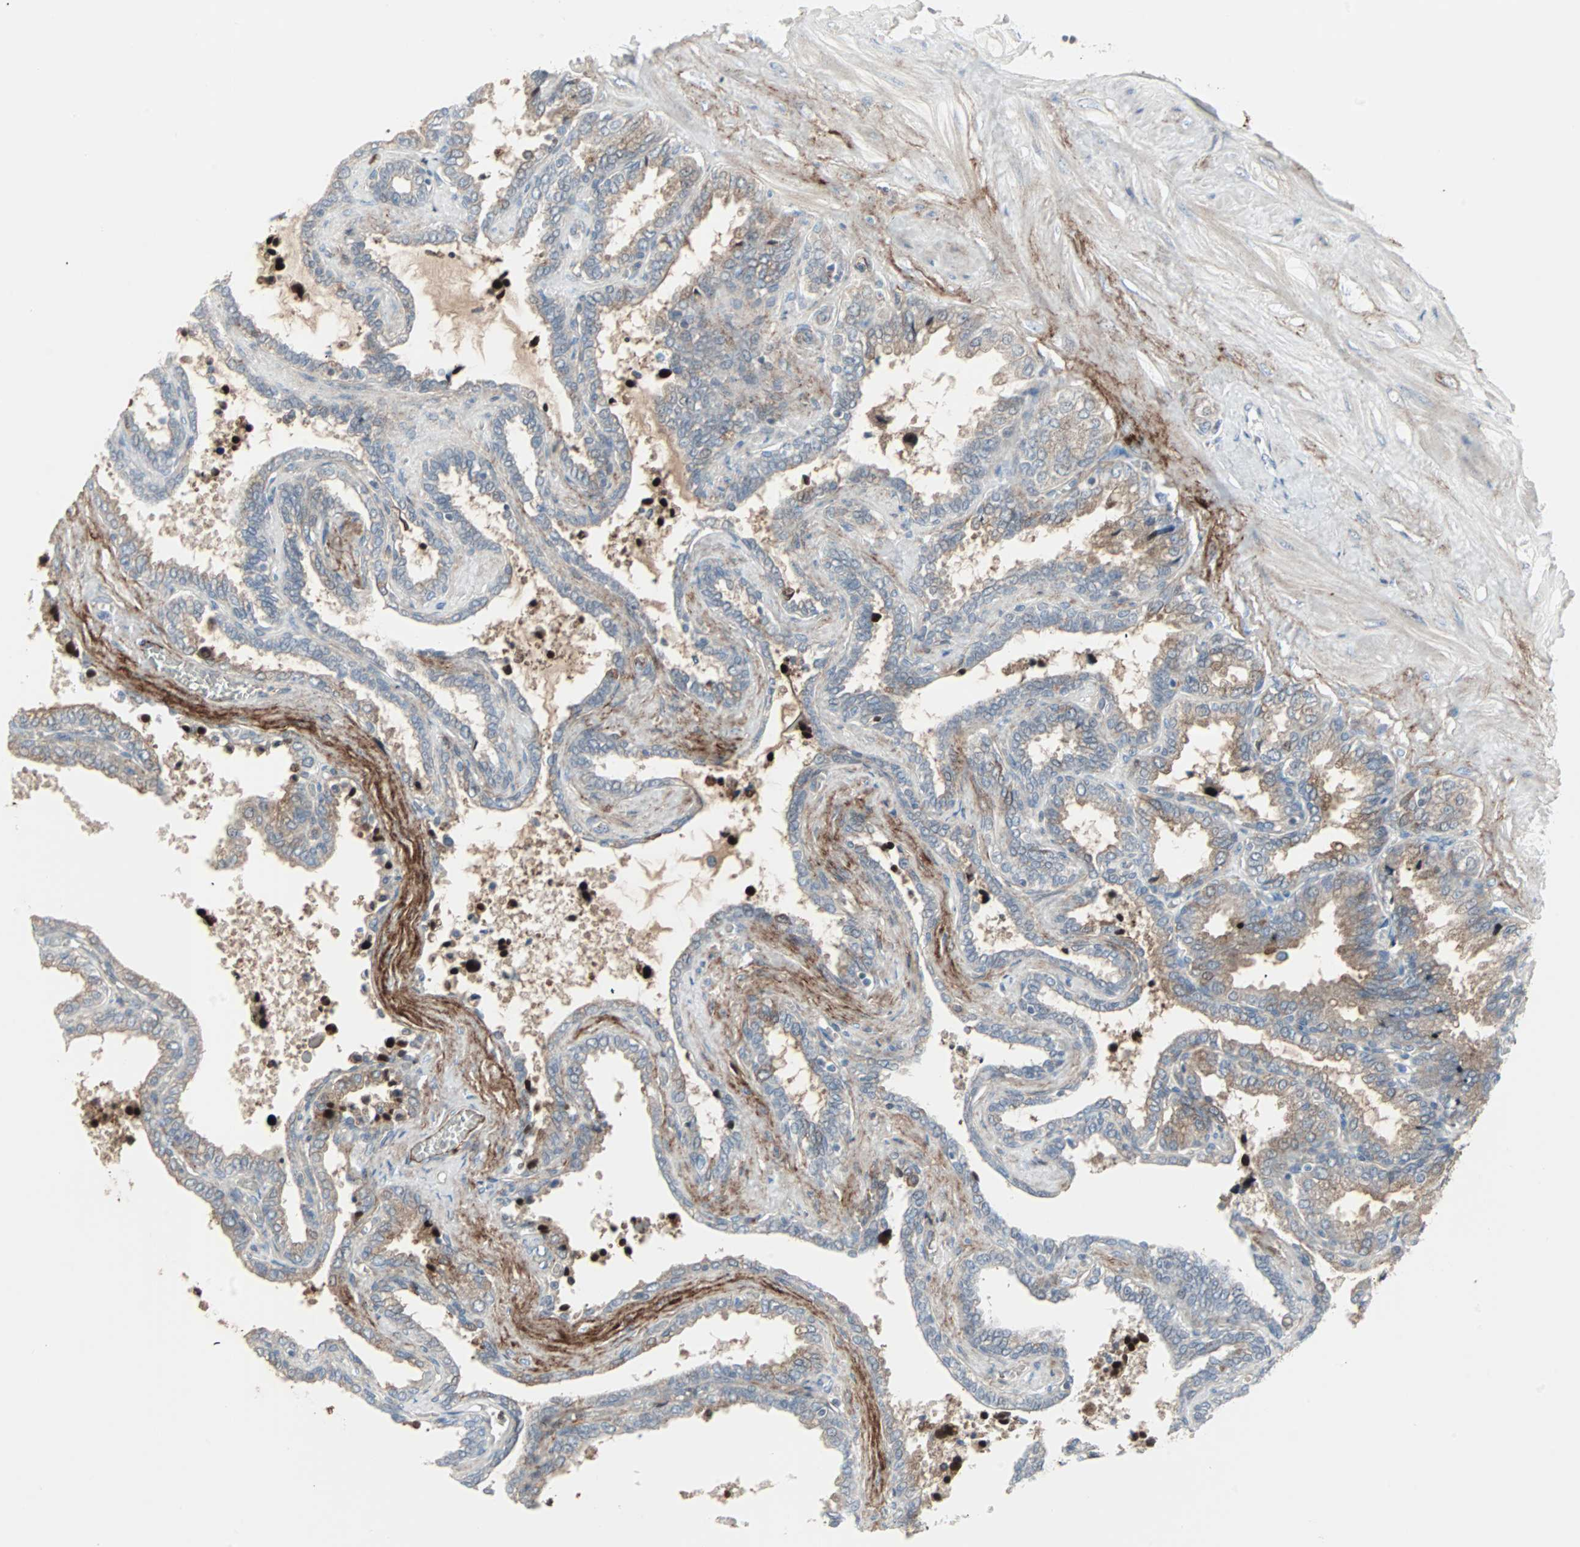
{"staining": {"intensity": "moderate", "quantity": "25%-75%", "location": "cytoplasmic/membranous"}, "tissue": "seminal vesicle", "cell_type": "Glandular cells", "image_type": "normal", "snomed": [{"axis": "morphology", "description": "Normal tissue, NOS"}, {"axis": "topography", "description": "Seminal veicle"}], "caption": "Seminal vesicle stained with IHC demonstrates moderate cytoplasmic/membranous expression in about 25%-75% of glandular cells.", "gene": "CASP3", "patient": {"sex": "male", "age": 46}}